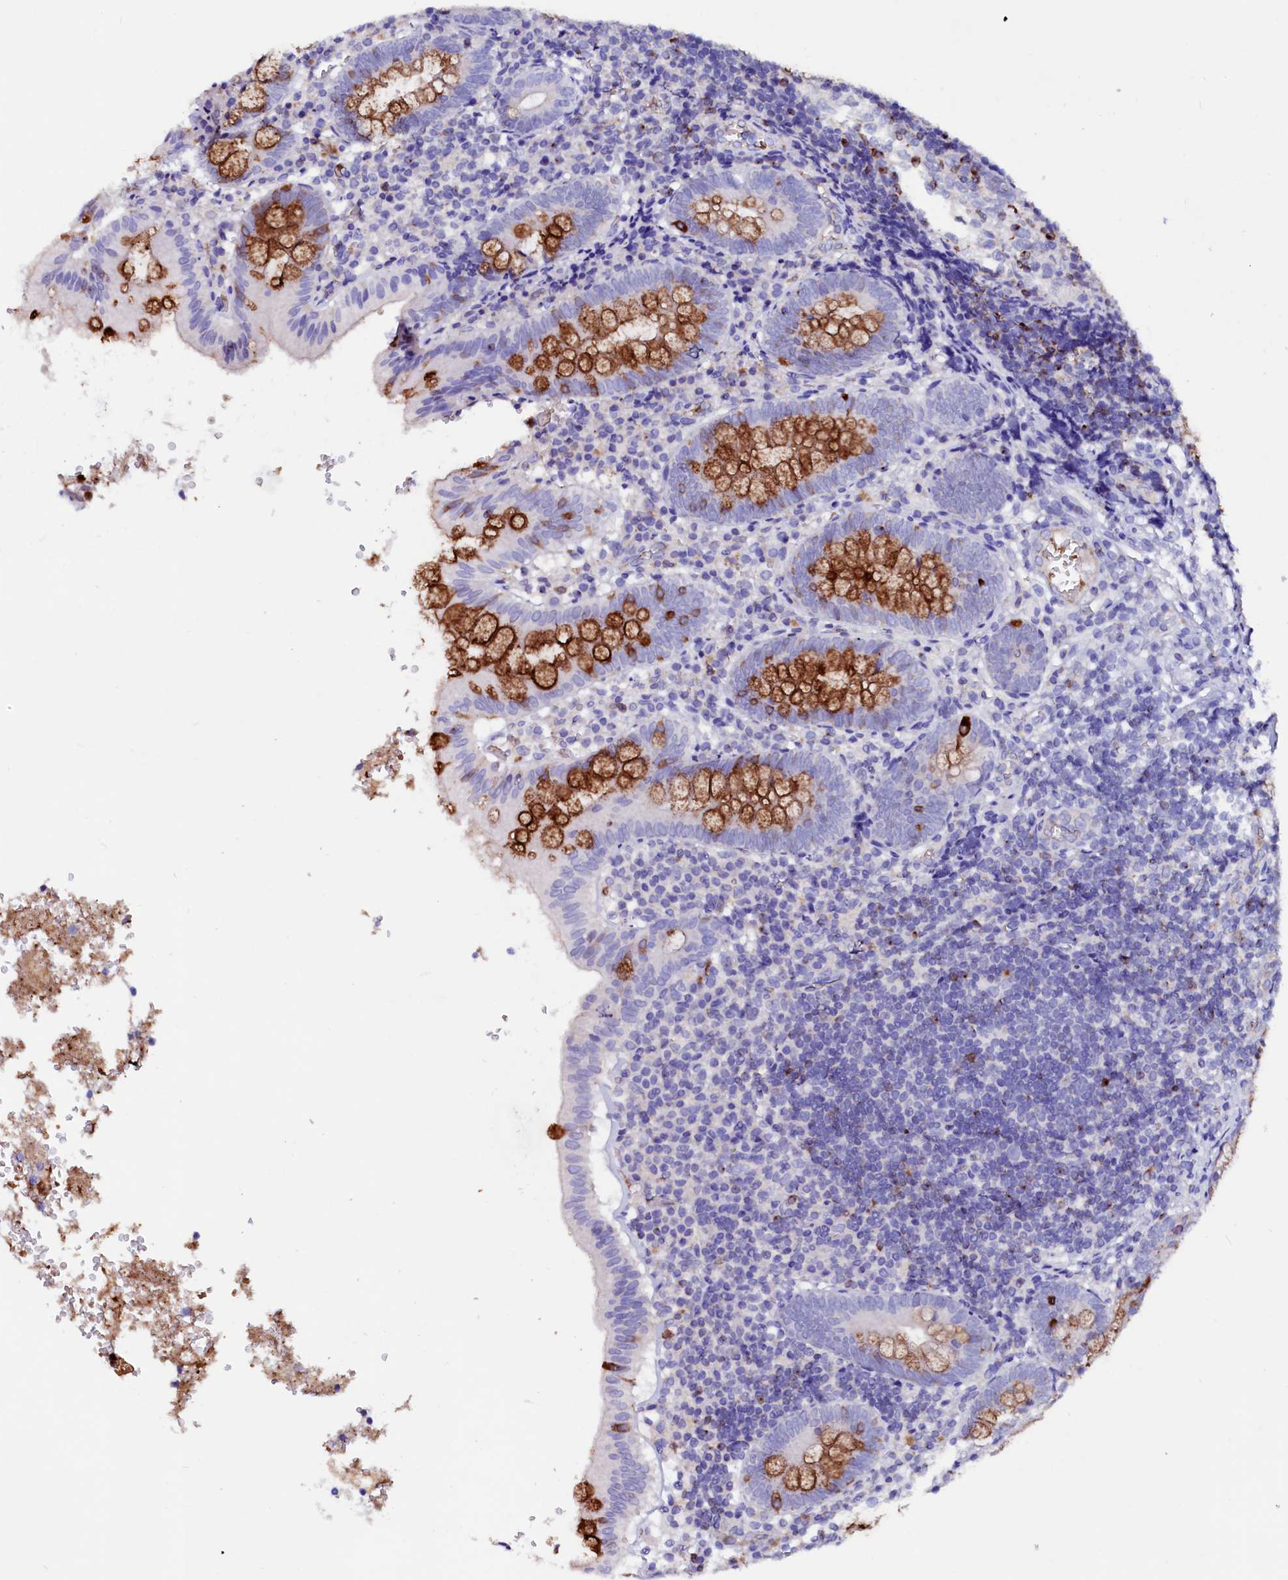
{"staining": {"intensity": "strong", "quantity": "25%-75%", "location": "cytoplasmic/membranous"}, "tissue": "appendix", "cell_type": "Glandular cells", "image_type": "normal", "snomed": [{"axis": "morphology", "description": "Normal tissue, NOS"}, {"axis": "topography", "description": "Appendix"}], "caption": "Immunohistochemistry (IHC) (DAB (3,3'-diaminobenzidine)) staining of normal human appendix reveals strong cytoplasmic/membranous protein positivity in approximately 25%-75% of glandular cells.", "gene": "RAB27A", "patient": {"sex": "male", "age": 8}}